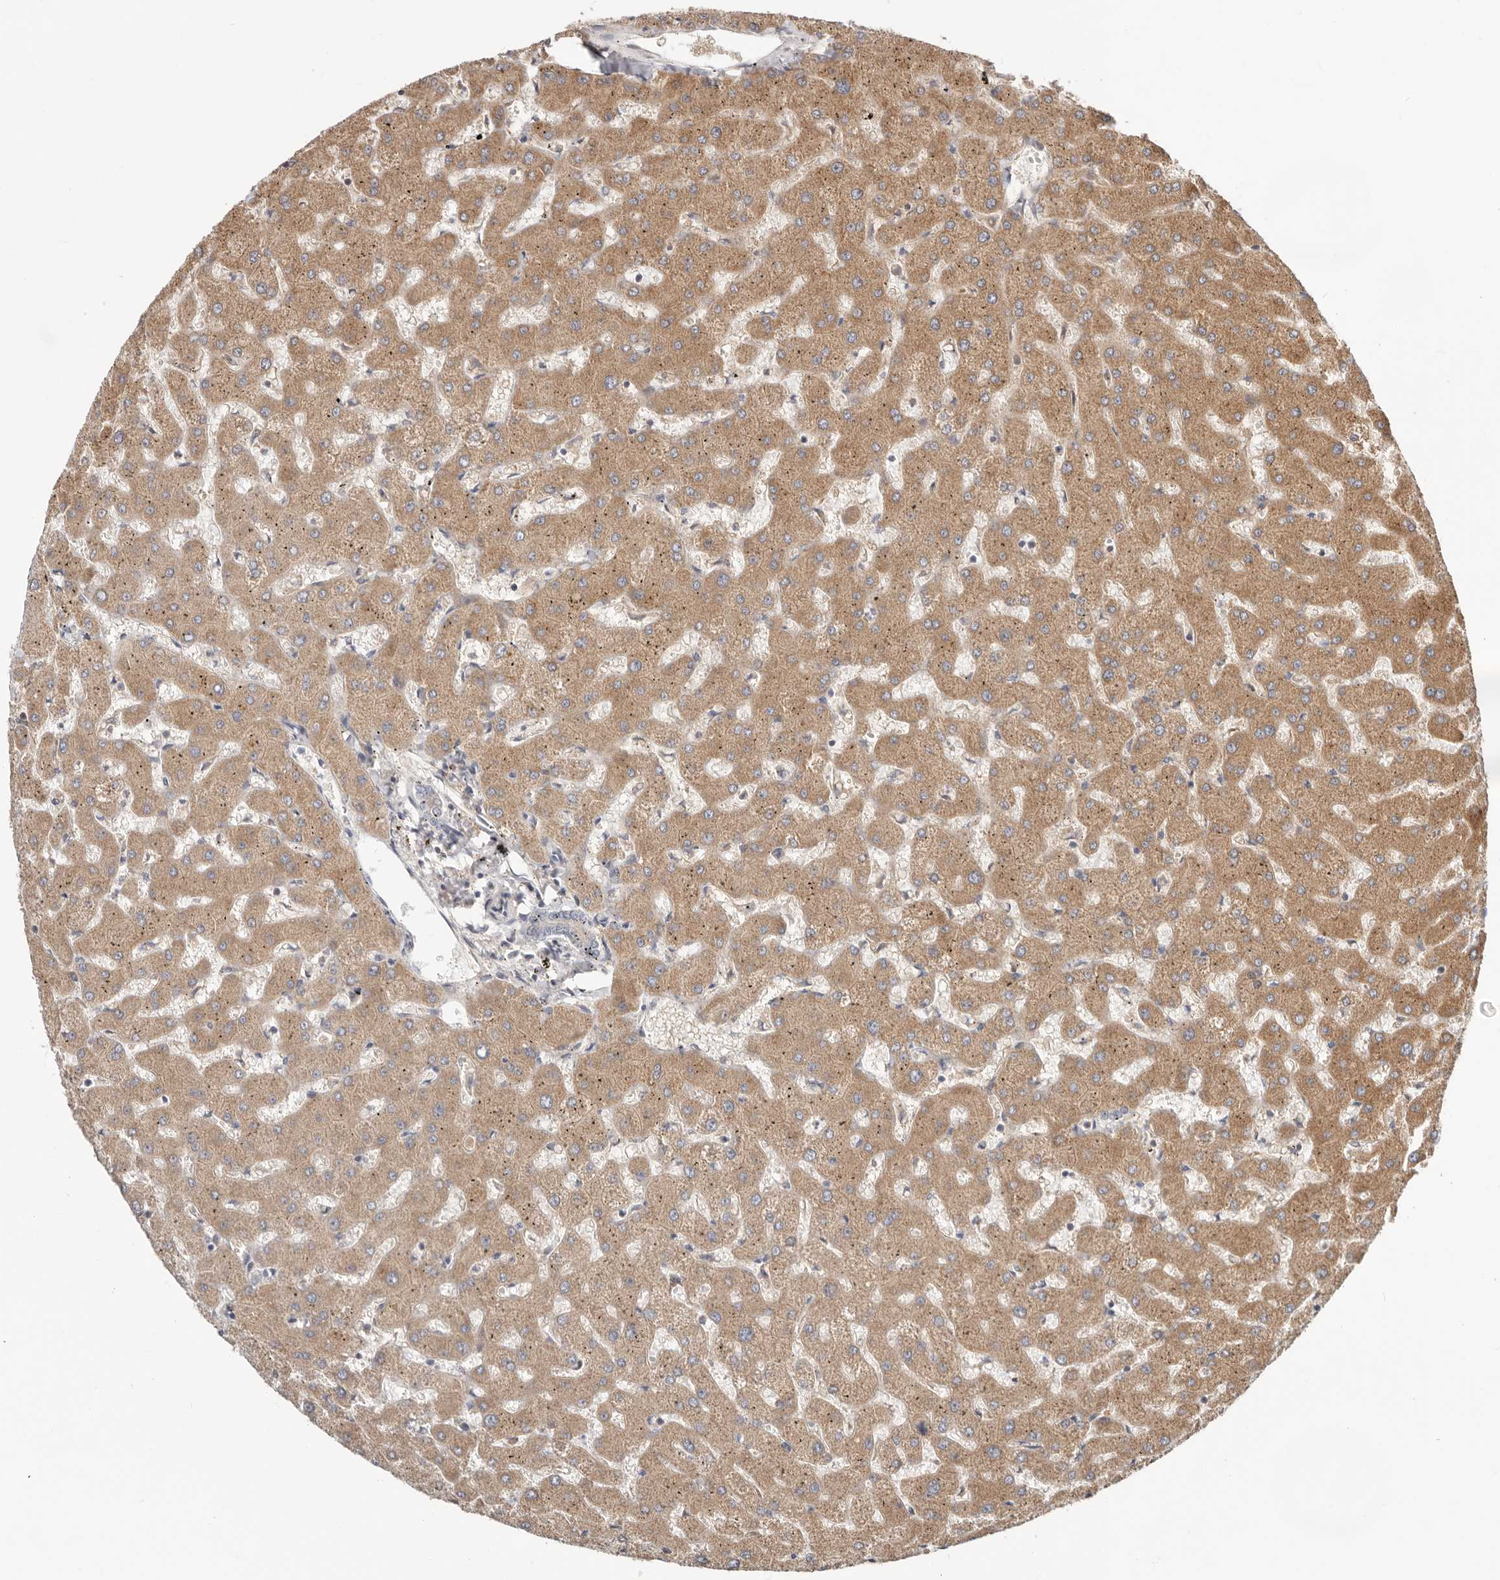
{"staining": {"intensity": "weak", "quantity": "<25%", "location": "cytoplasmic/membranous"}, "tissue": "liver", "cell_type": "Cholangiocytes", "image_type": "normal", "snomed": [{"axis": "morphology", "description": "Normal tissue, NOS"}, {"axis": "topography", "description": "Liver"}], "caption": "High magnification brightfield microscopy of unremarkable liver stained with DAB (3,3'-diaminobenzidine) (brown) and counterstained with hematoxylin (blue): cholangiocytes show no significant staining. (Stains: DAB immunohistochemistry (IHC) with hematoxylin counter stain, Microscopy: brightfield microscopy at high magnification).", "gene": "LRP6", "patient": {"sex": "female", "age": 63}}